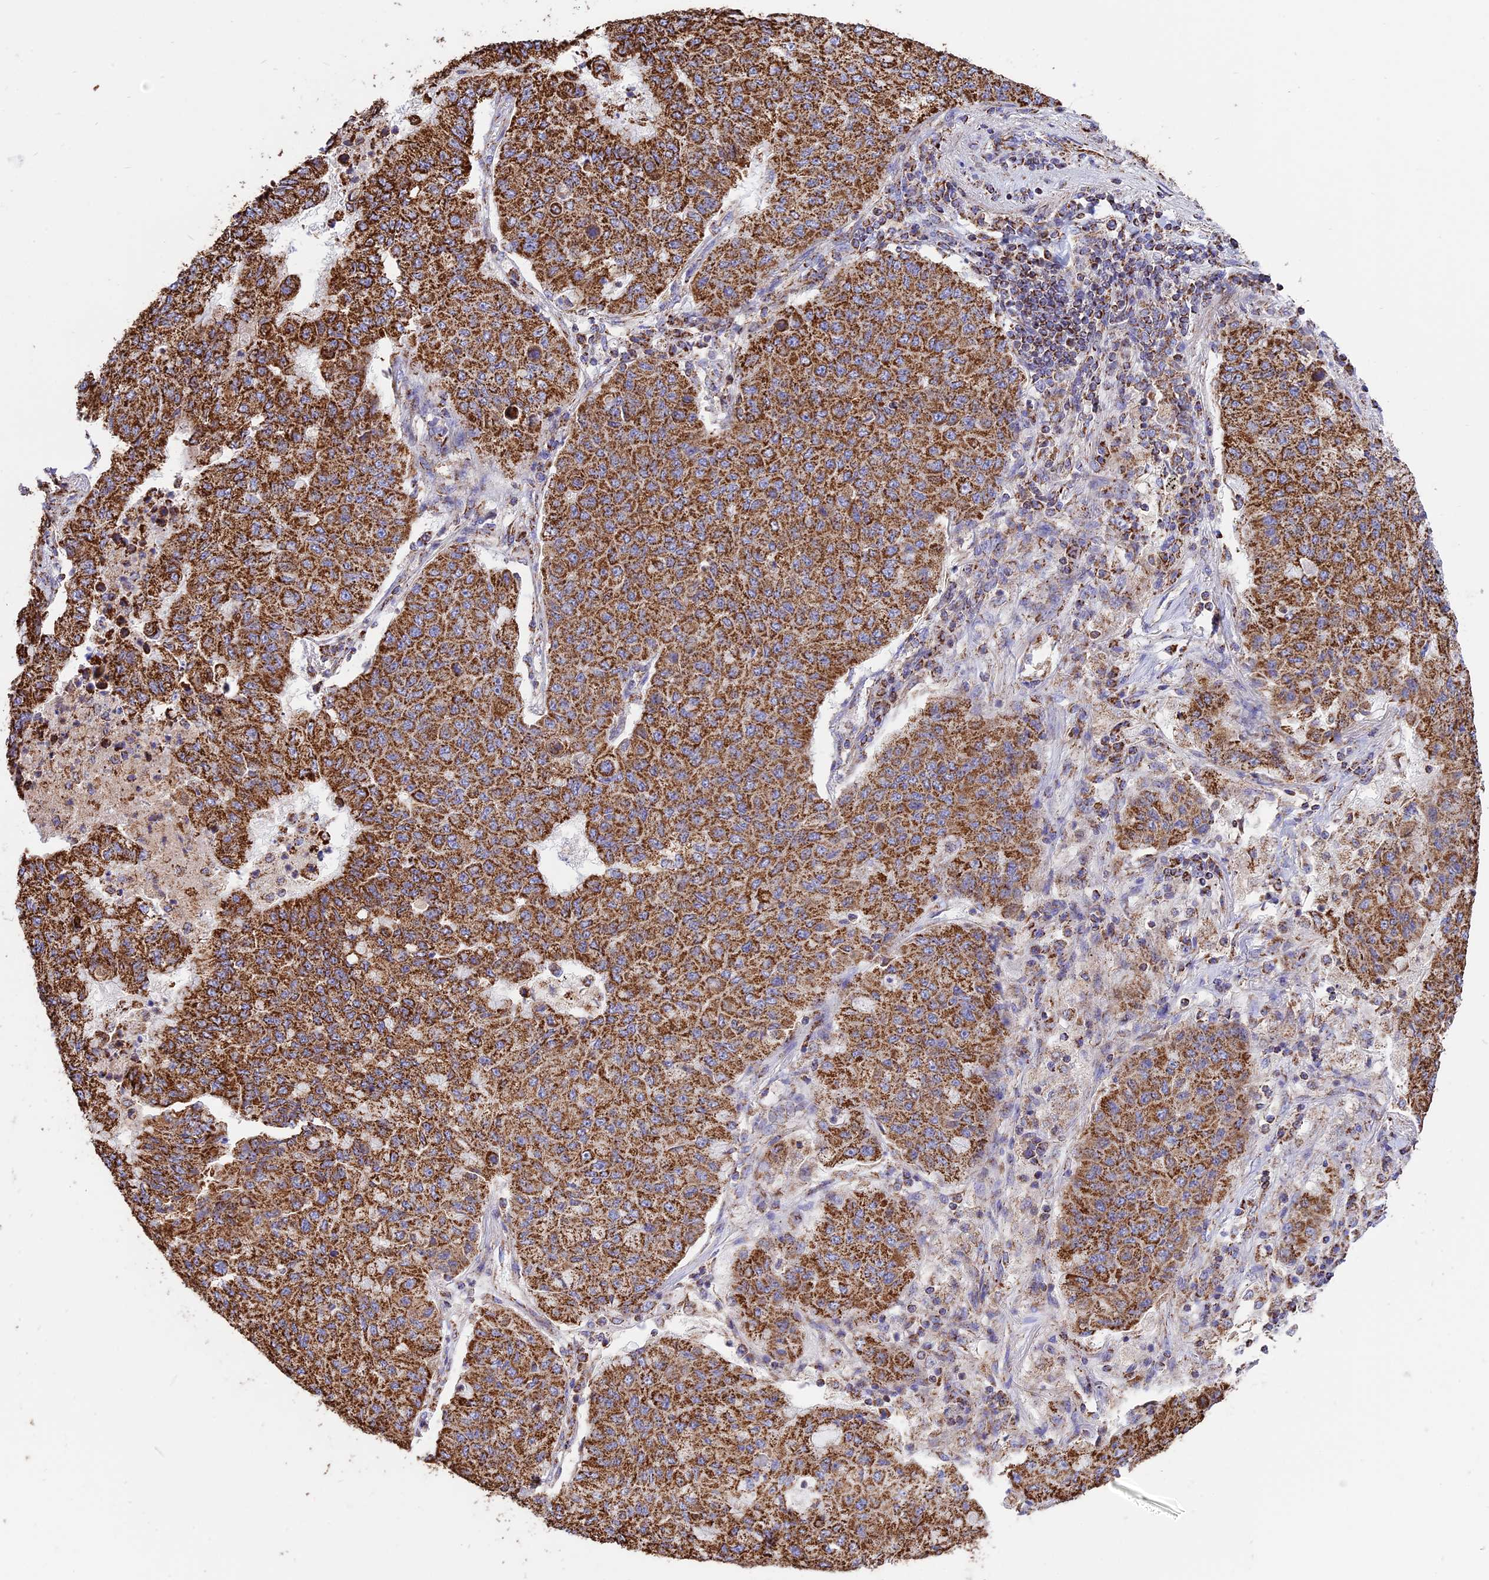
{"staining": {"intensity": "strong", "quantity": ">75%", "location": "cytoplasmic/membranous"}, "tissue": "lung cancer", "cell_type": "Tumor cells", "image_type": "cancer", "snomed": [{"axis": "morphology", "description": "Squamous cell carcinoma, NOS"}, {"axis": "topography", "description": "Lung"}], "caption": "Protein staining shows strong cytoplasmic/membranous positivity in about >75% of tumor cells in lung cancer (squamous cell carcinoma). (Stains: DAB (3,3'-diaminobenzidine) in brown, nuclei in blue, Microscopy: brightfield microscopy at high magnification).", "gene": "TTC4", "patient": {"sex": "male", "age": 74}}